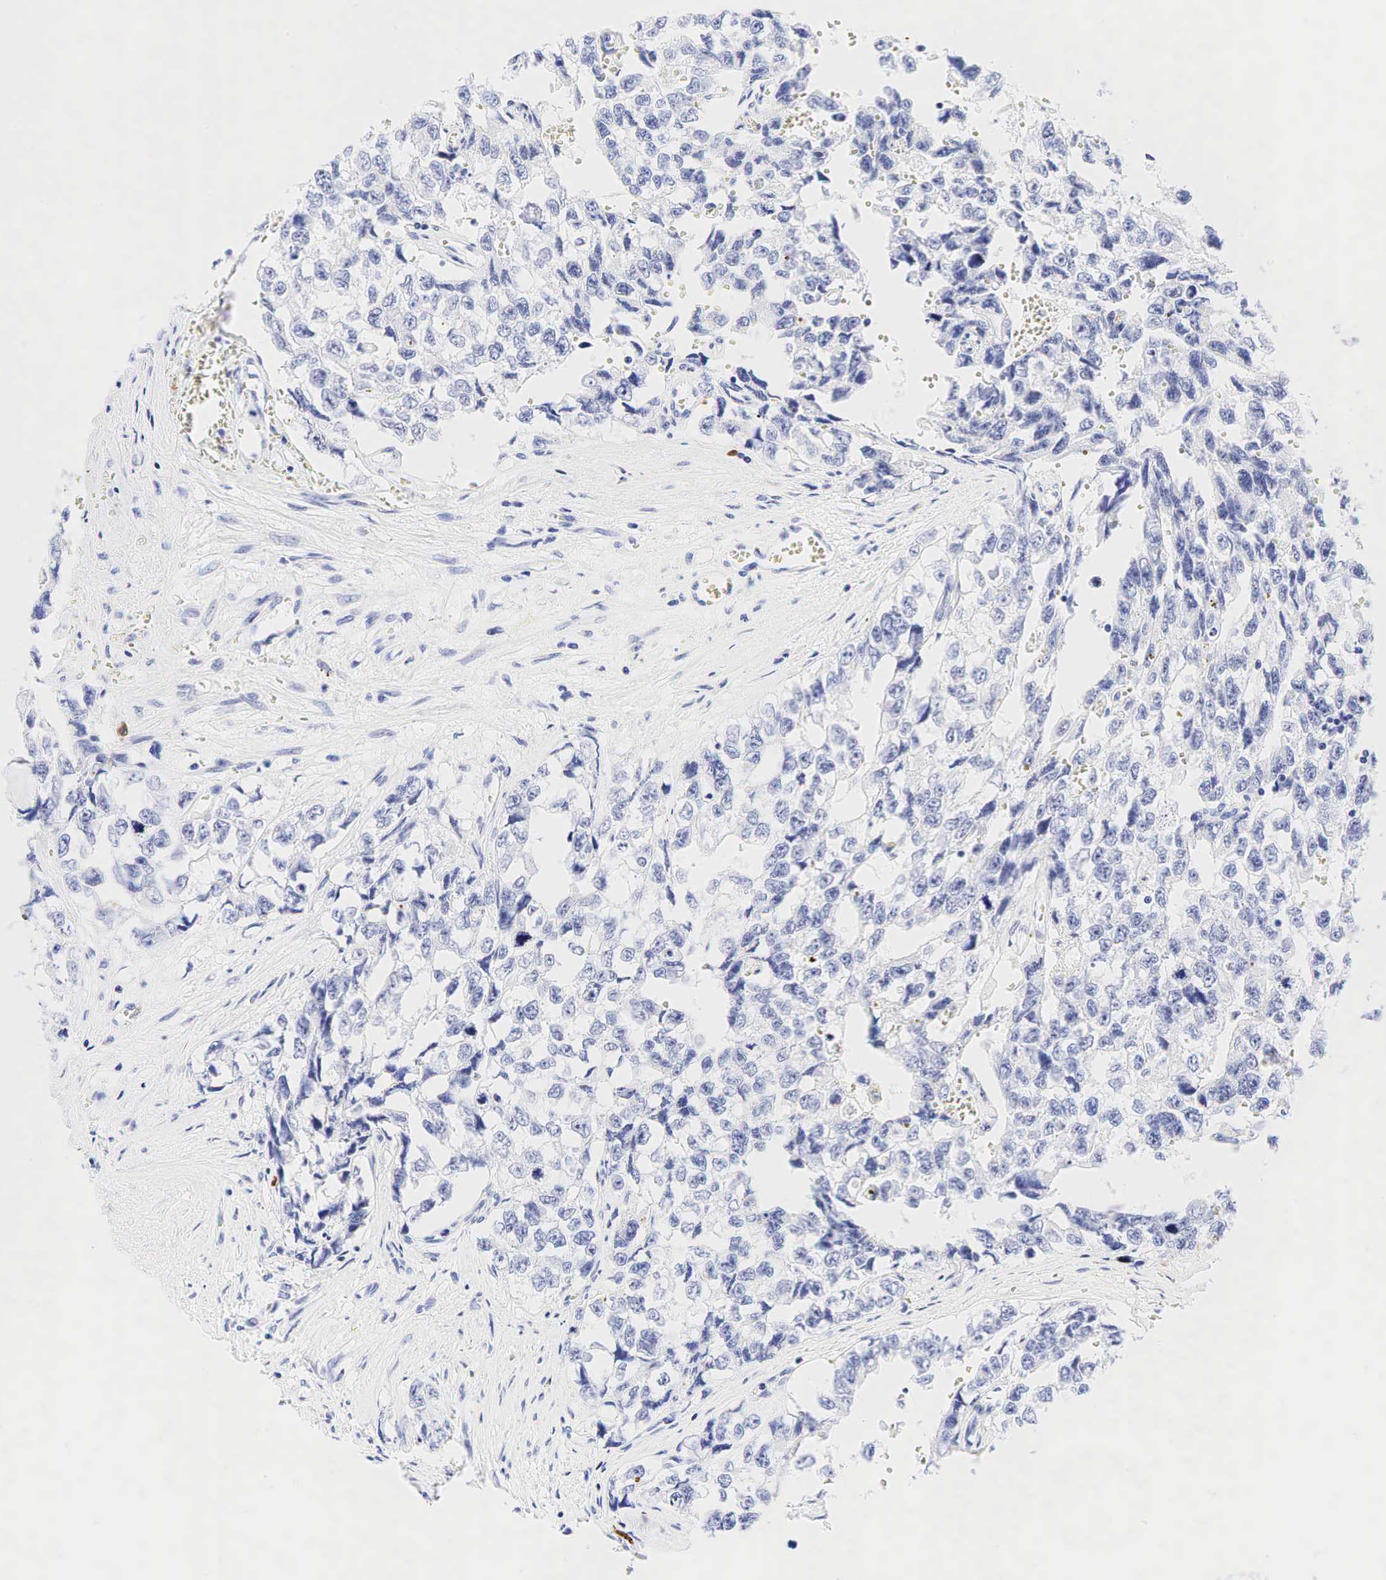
{"staining": {"intensity": "negative", "quantity": "none", "location": "none"}, "tissue": "testis cancer", "cell_type": "Tumor cells", "image_type": "cancer", "snomed": [{"axis": "morphology", "description": "Carcinoma, Embryonal, NOS"}, {"axis": "topography", "description": "Testis"}], "caption": "Protein analysis of testis cancer (embryonal carcinoma) shows no significant positivity in tumor cells.", "gene": "CD79A", "patient": {"sex": "male", "age": 31}}